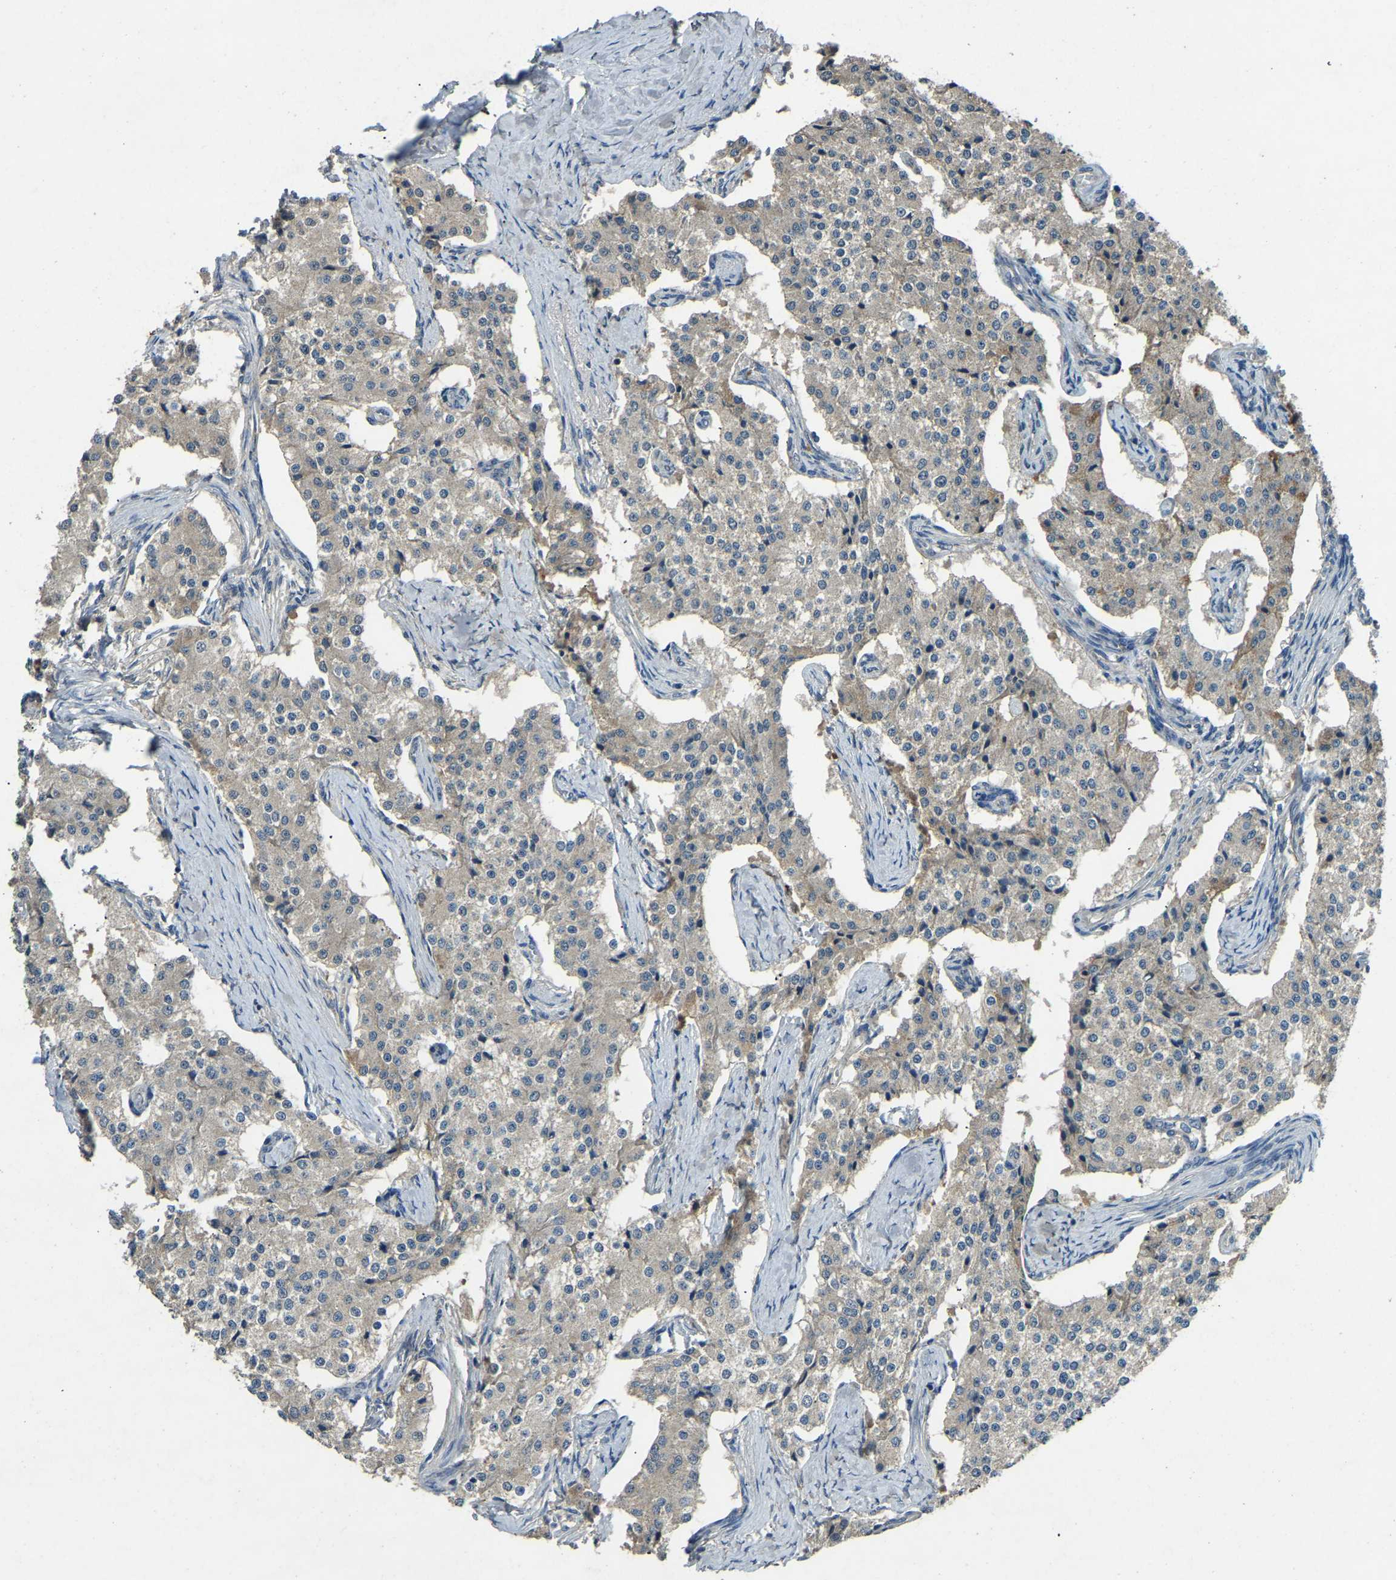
{"staining": {"intensity": "weak", "quantity": "25%-75%", "location": "cytoplasmic/membranous"}, "tissue": "carcinoid", "cell_type": "Tumor cells", "image_type": "cancer", "snomed": [{"axis": "morphology", "description": "Carcinoid, malignant, NOS"}, {"axis": "topography", "description": "Colon"}], "caption": "Carcinoid (malignant) stained for a protein (brown) reveals weak cytoplasmic/membranous positive positivity in about 25%-75% of tumor cells.", "gene": "ATP8B1", "patient": {"sex": "female", "age": 52}}